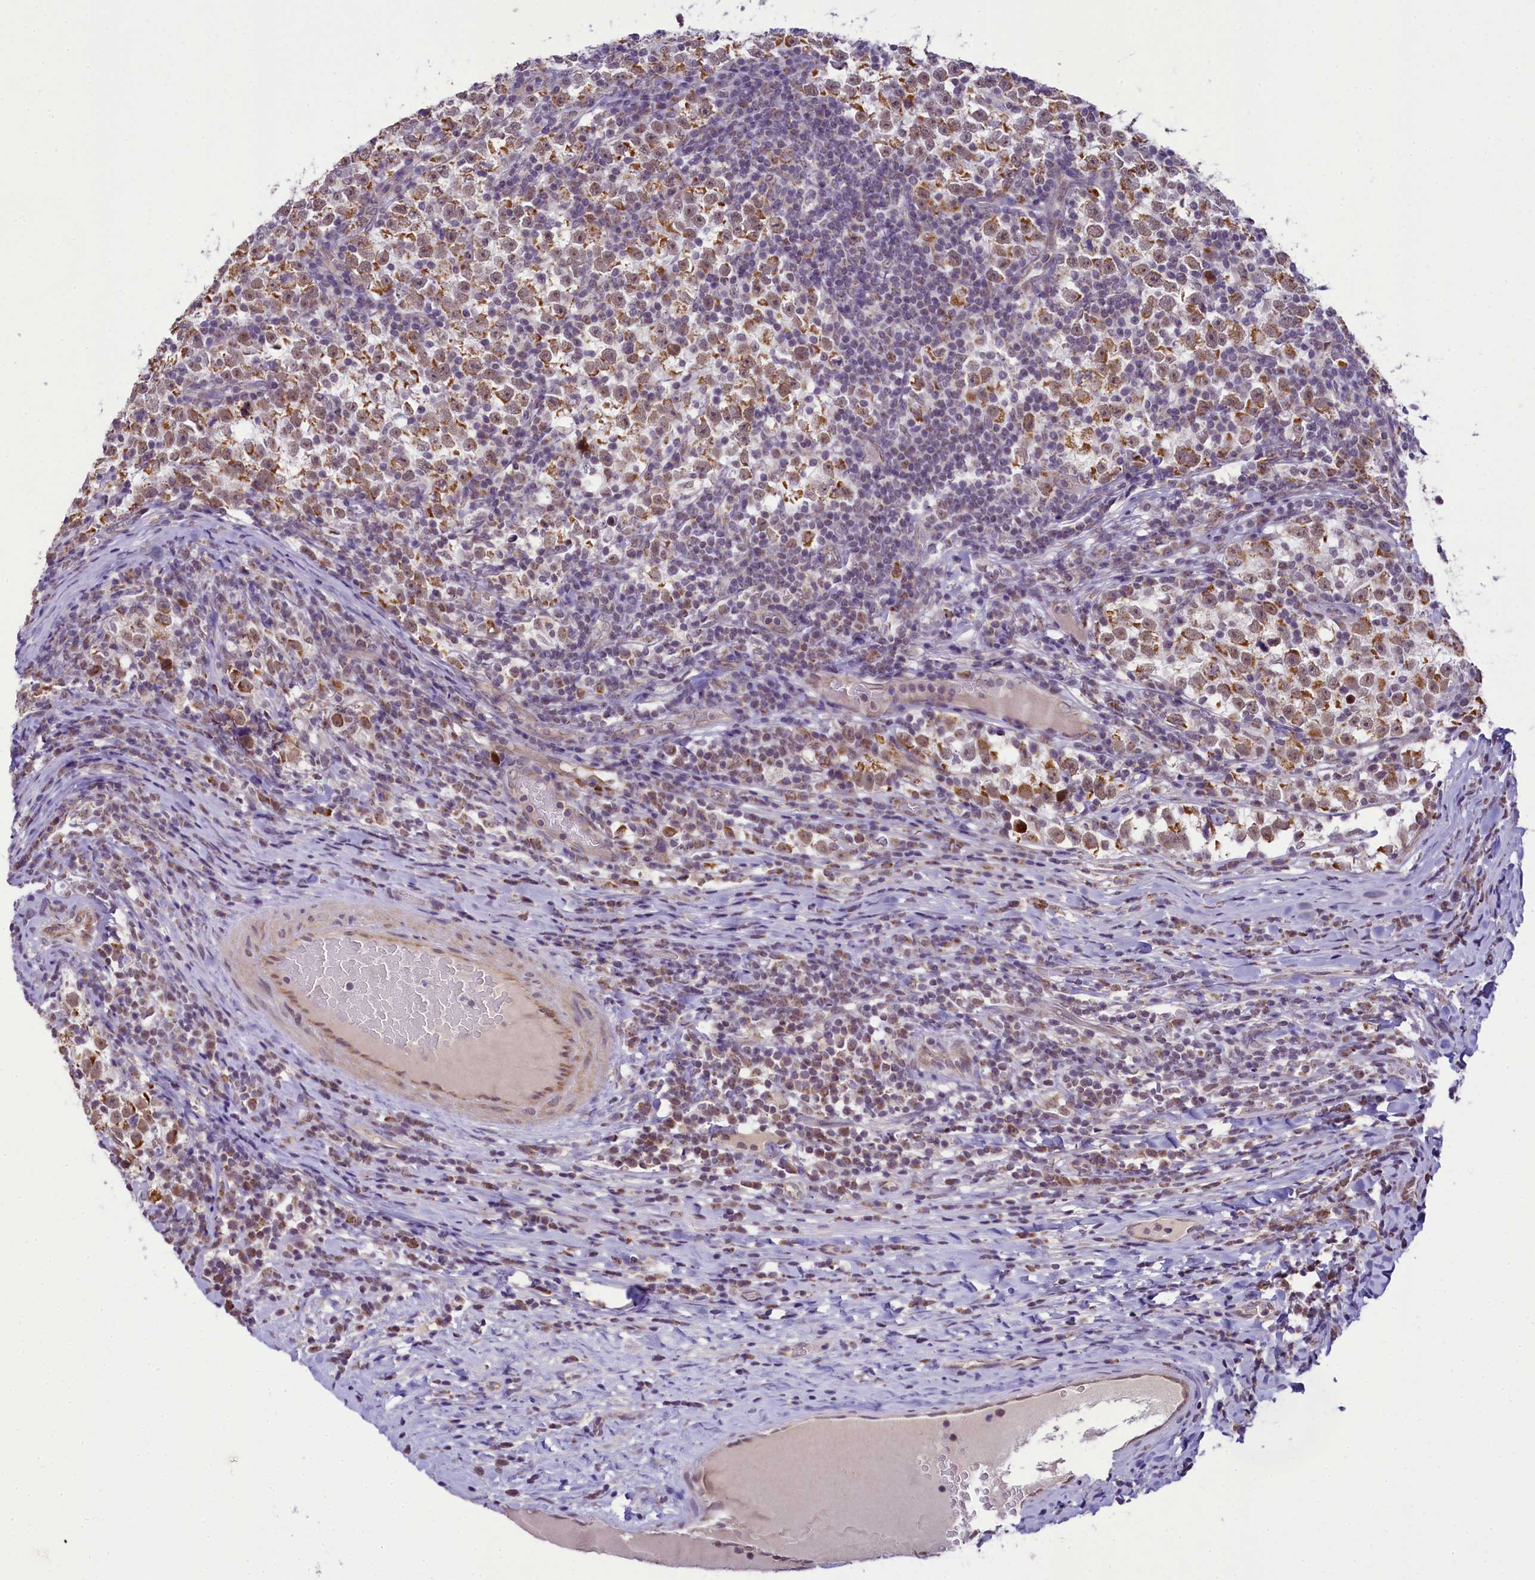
{"staining": {"intensity": "moderate", "quantity": ">75%", "location": "cytoplasmic/membranous"}, "tissue": "testis cancer", "cell_type": "Tumor cells", "image_type": "cancer", "snomed": [{"axis": "morphology", "description": "Normal tissue, NOS"}, {"axis": "morphology", "description": "Seminoma, NOS"}, {"axis": "topography", "description": "Testis"}], "caption": "Immunohistochemical staining of testis seminoma reveals medium levels of moderate cytoplasmic/membranous protein expression in approximately >75% of tumor cells. The protein of interest is stained brown, and the nuclei are stained in blue (DAB IHC with brightfield microscopy, high magnification).", "gene": "PAF1", "patient": {"sex": "male", "age": 43}}